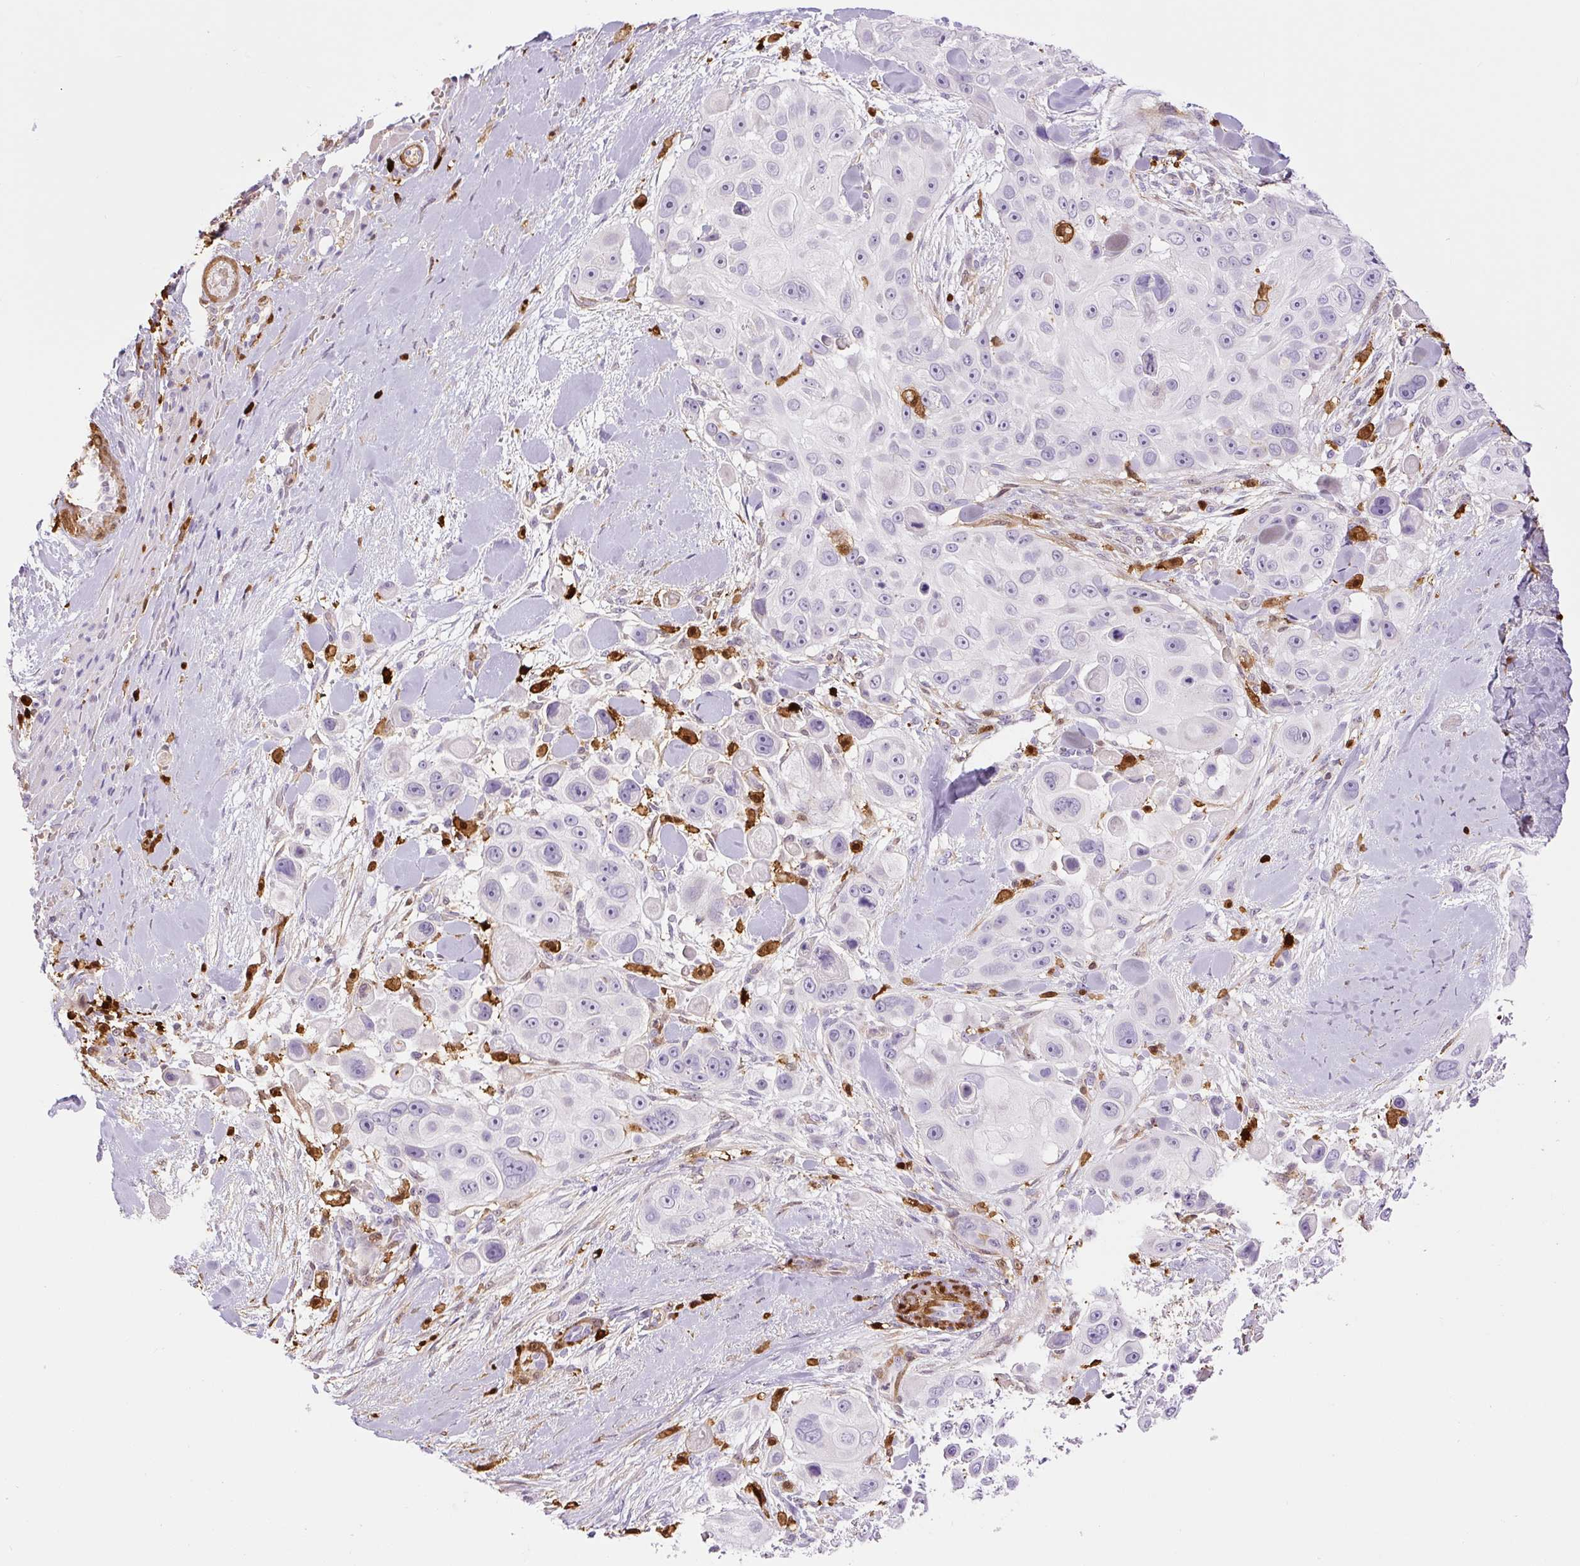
{"staining": {"intensity": "negative", "quantity": "none", "location": "none"}, "tissue": "skin cancer", "cell_type": "Tumor cells", "image_type": "cancer", "snomed": [{"axis": "morphology", "description": "Squamous cell carcinoma, NOS"}, {"axis": "topography", "description": "Skin"}], "caption": "Tumor cells show no significant protein positivity in skin squamous cell carcinoma.", "gene": "S100A4", "patient": {"sex": "male", "age": 67}}